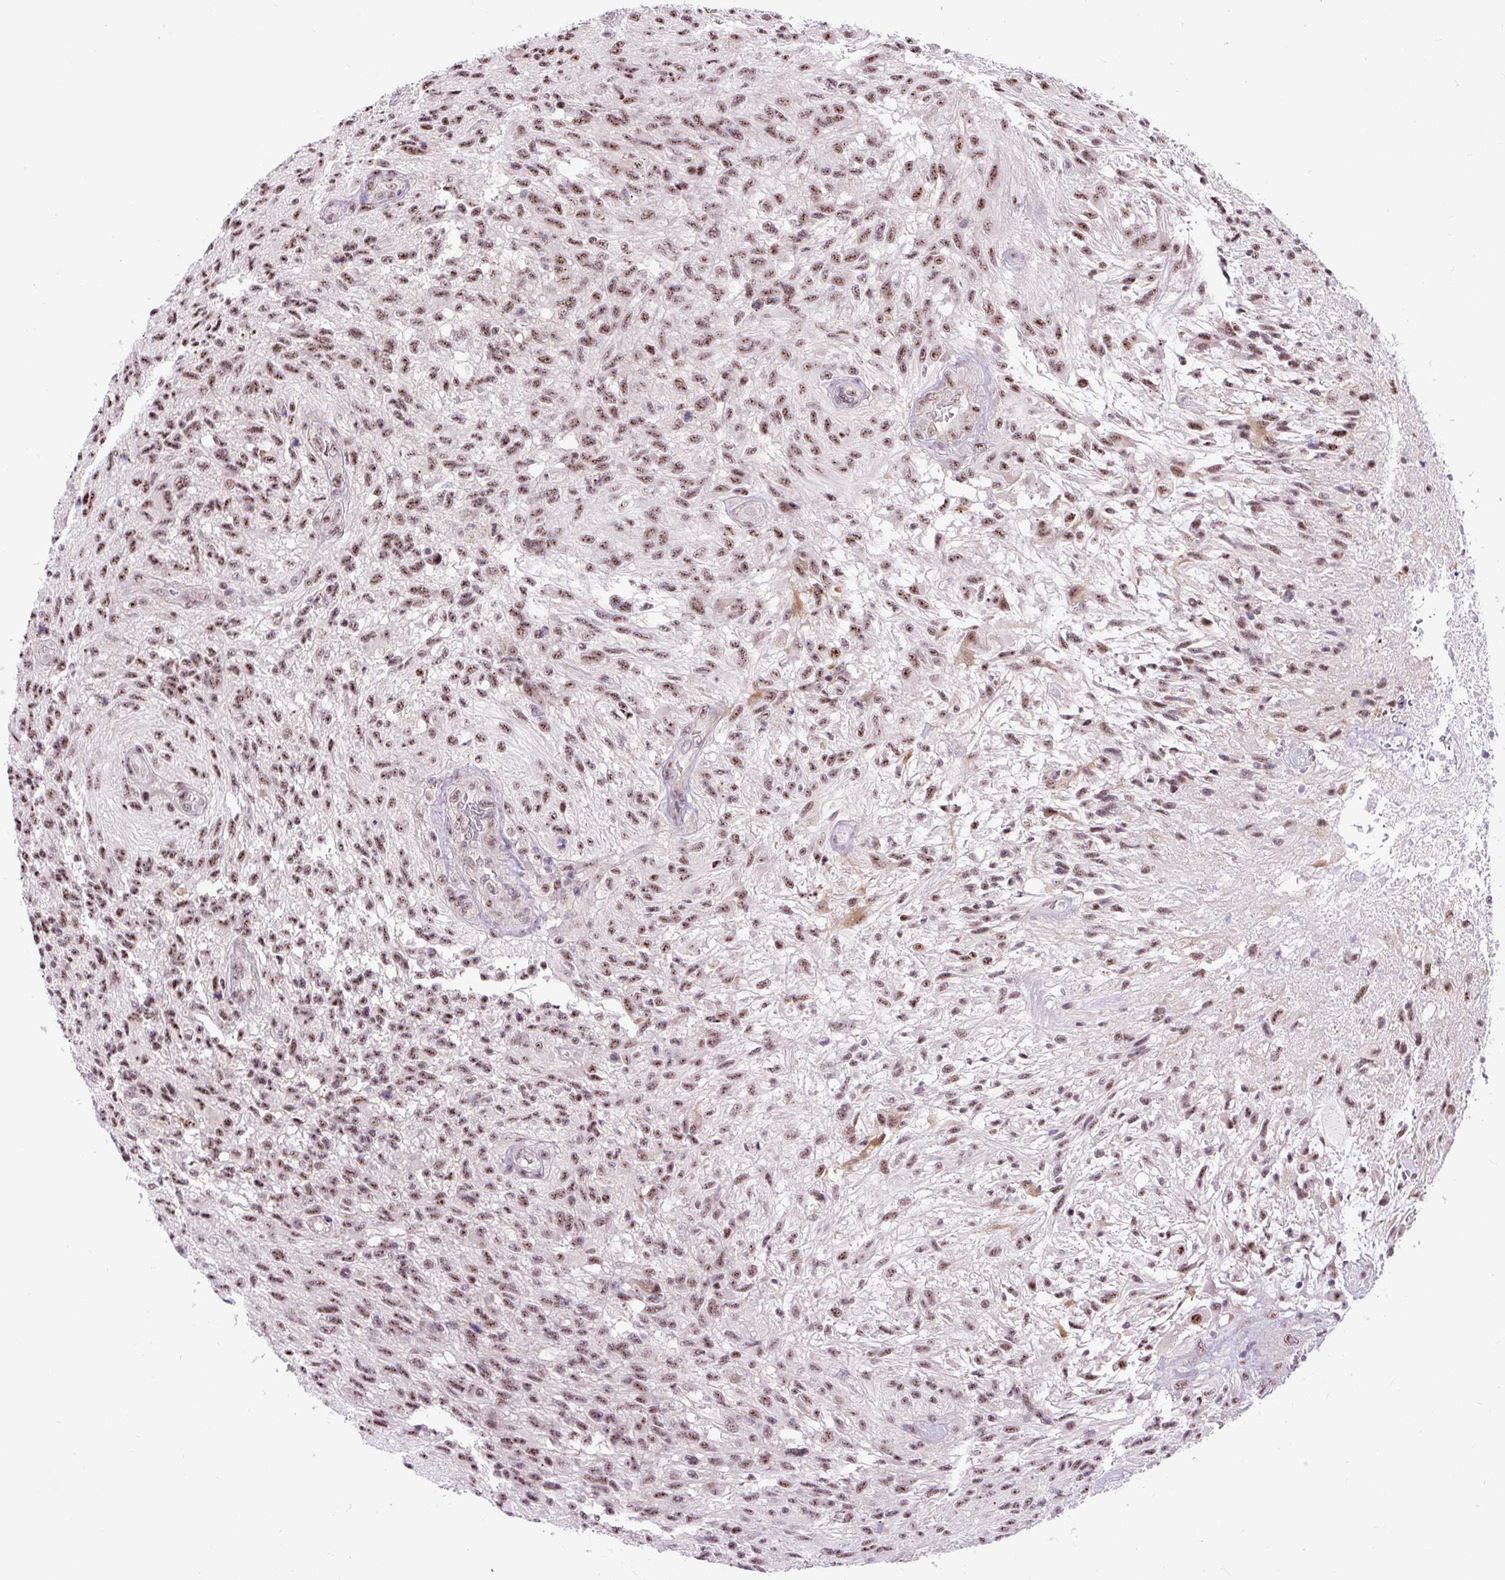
{"staining": {"intensity": "moderate", "quantity": ">75%", "location": "nuclear"}, "tissue": "glioma", "cell_type": "Tumor cells", "image_type": "cancer", "snomed": [{"axis": "morphology", "description": "Glioma, malignant, High grade"}, {"axis": "topography", "description": "Brain"}], "caption": "The photomicrograph exhibits a brown stain indicating the presence of a protein in the nuclear of tumor cells in glioma.", "gene": "SMC5", "patient": {"sex": "male", "age": 56}}